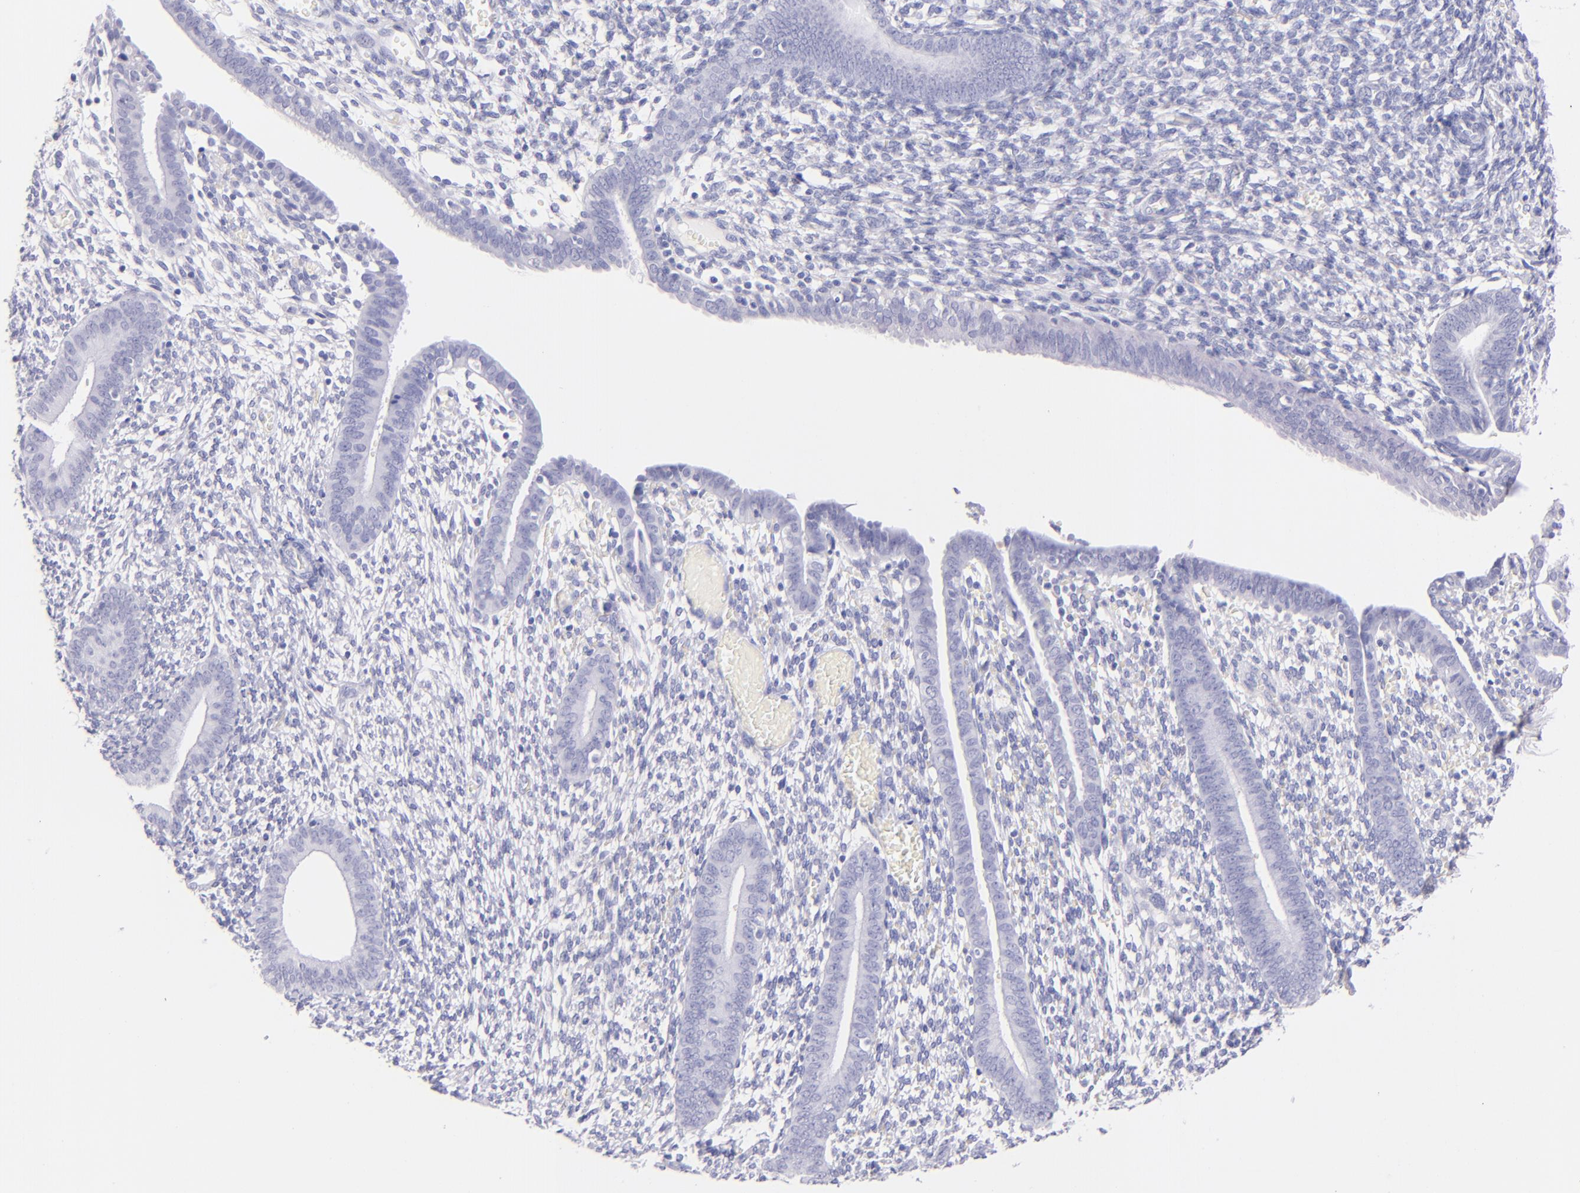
{"staining": {"intensity": "negative", "quantity": "none", "location": "none"}, "tissue": "endometrium", "cell_type": "Cells in endometrial stroma", "image_type": "normal", "snomed": [{"axis": "morphology", "description": "Normal tissue, NOS"}, {"axis": "topography", "description": "Smooth muscle"}, {"axis": "topography", "description": "Endometrium"}], "caption": "Histopathology image shows no significant protein positivity in cells in endometrial stroma of unremarkable endometrium.", "gene": "SDC1", "patient": {"sex": "female", "age": 57}}